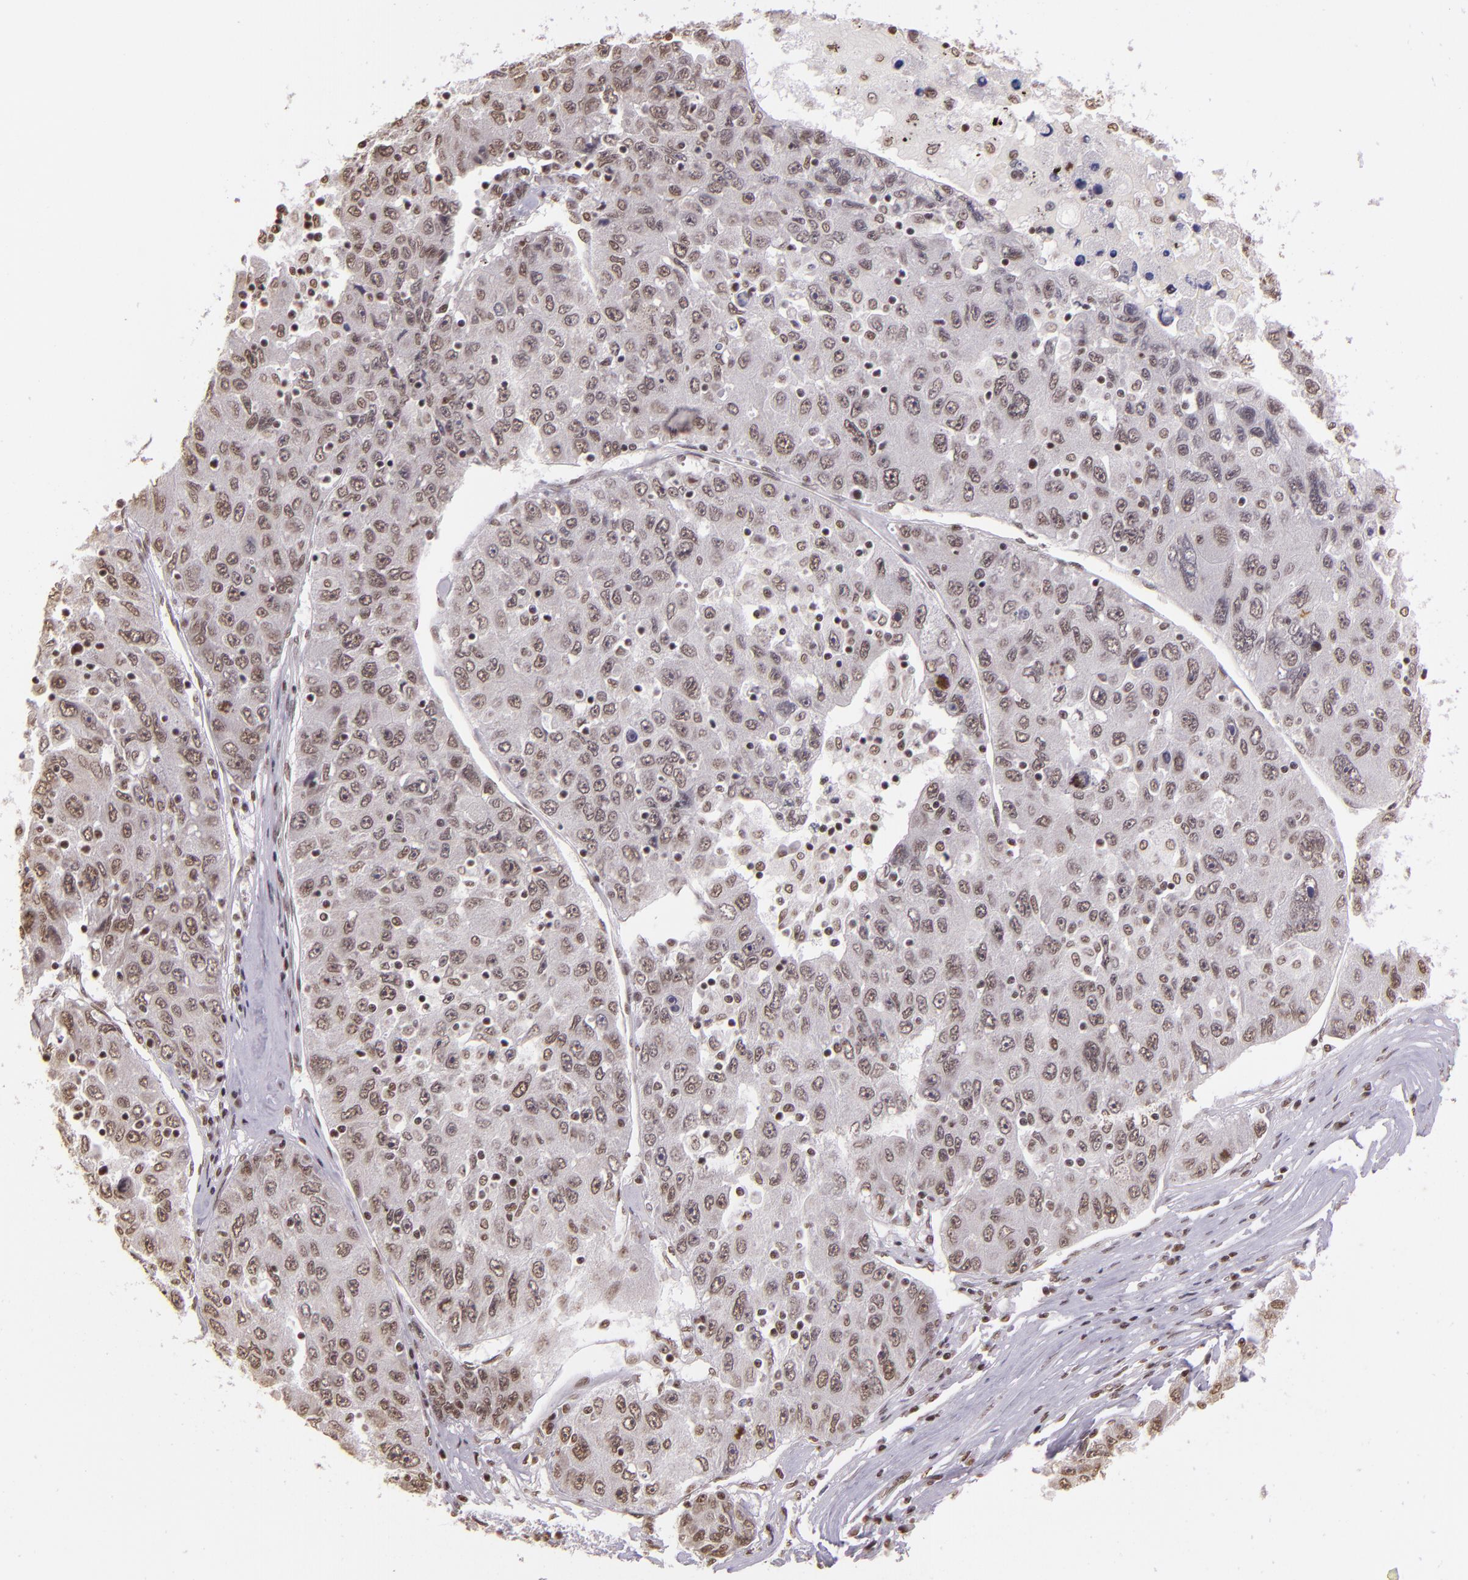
{"staining": {"intensity": "weak", "quantity": "25%-75%", "location": "nuclear"}, "tissue": "liver cancer", "cell_type": "Tumor cells", "image_type": "cancer", "snomed": [{"axis": "morphology", "description": "Carcinoma, Hepatocellular, NOS"}, {"axis": "topography", "description": "Liver"}], "caption": "Protein staining of liver cancer (hepatocellular carcinoma) tissue demonstrates weak nuclear positivity in about 25%-75% of tumor cells. Ihc stains the protein of interest in brown and the nuclei are stained blue.", "gene": "USF1", "patient": {"sex": "male", "age": 49}}